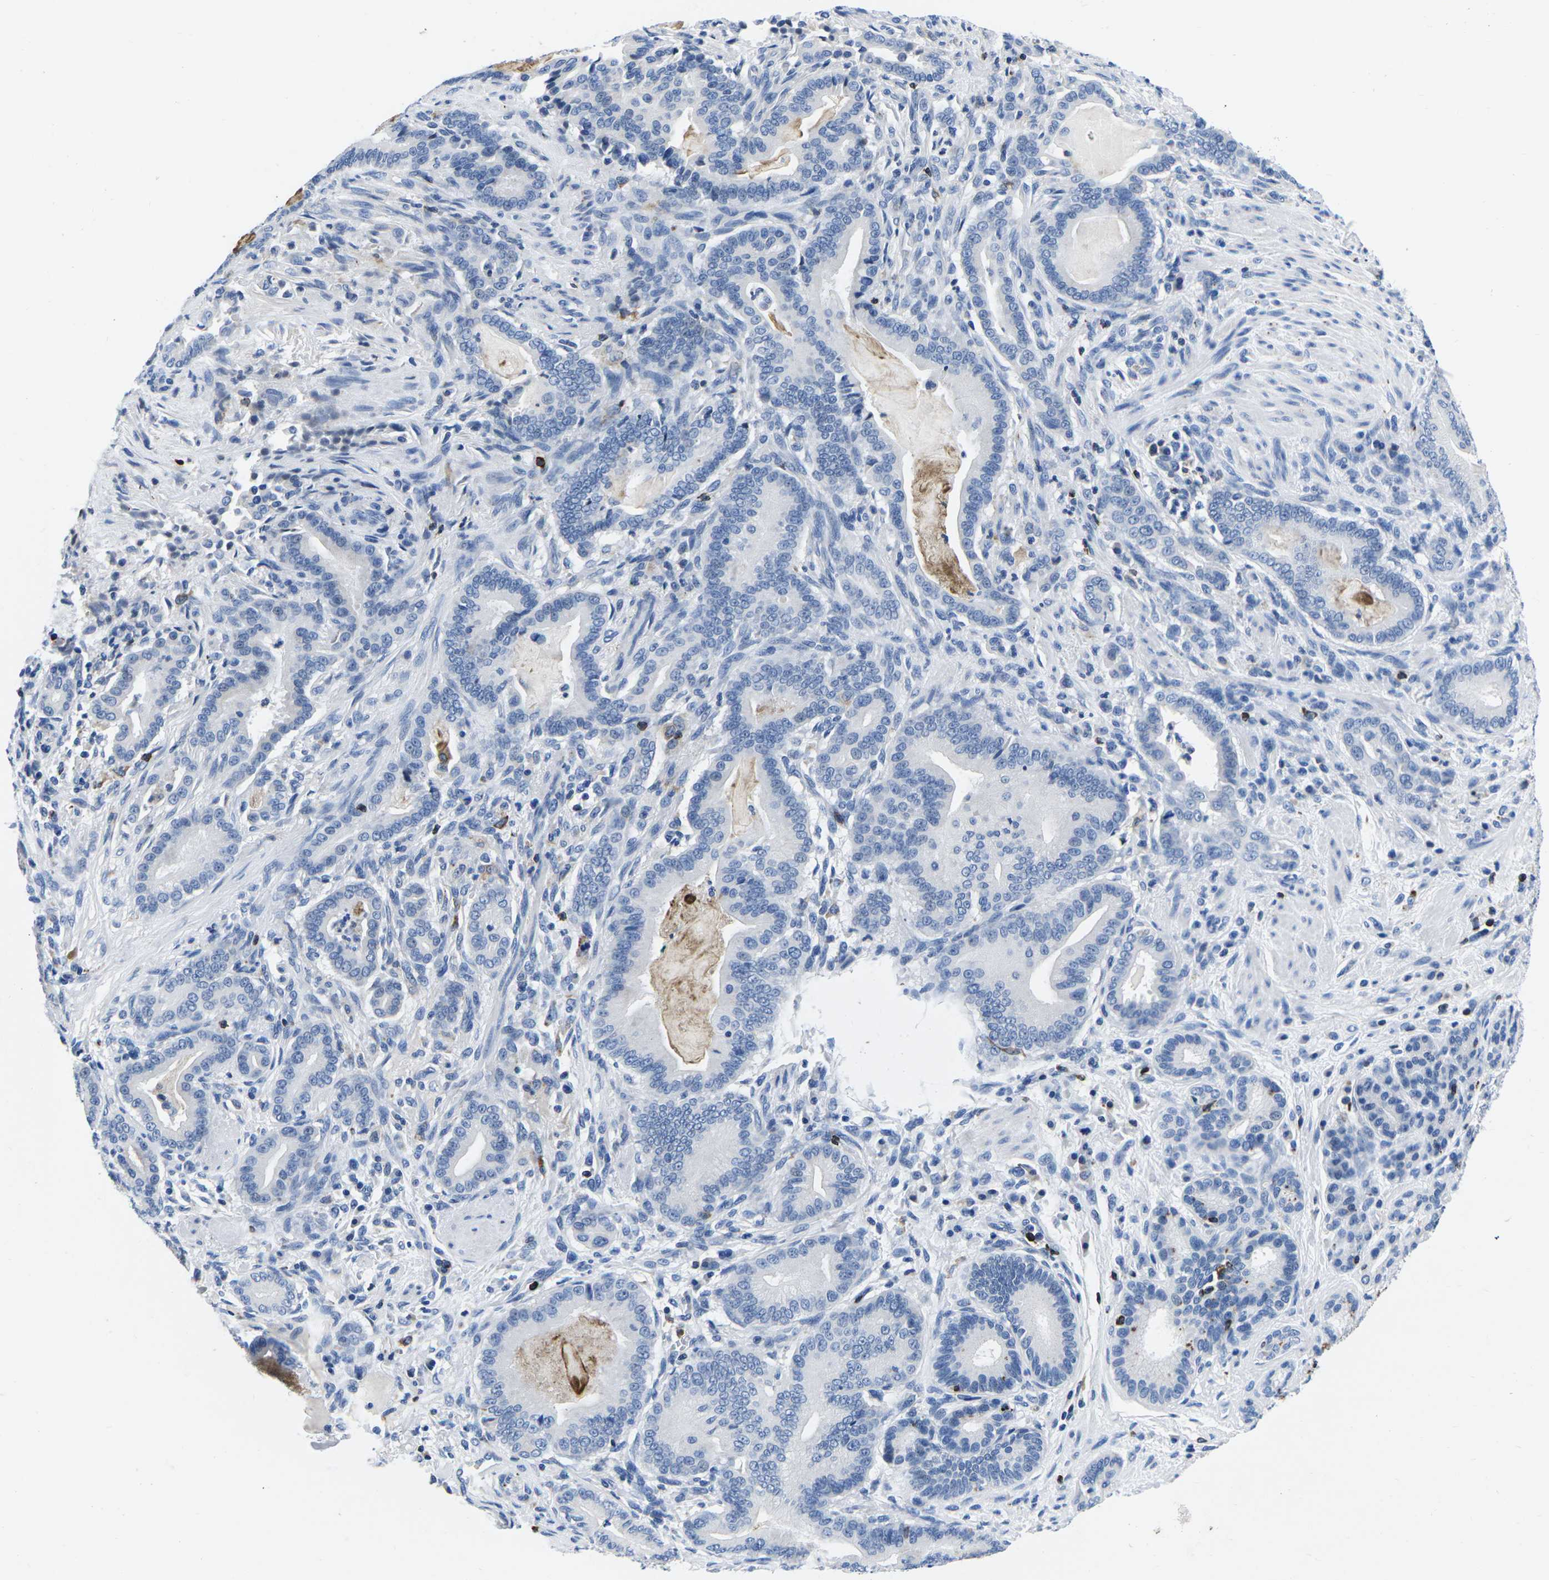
{"staining": {"intensity": "negative", "quantity": "none", "location": "none"}, "tissue": "pancreatic cancer", "cell_type": "Tumor cells", "image_type": "cancer", "snomed": [{"axis": "morphology", "description": "Normal tissue, NOS"}, {"axis": "morphology", "description": "Adenocarcinoma, NOS"}, {"axis": "topography", "description": "Pancreas"}], "caption": "The immunohistochemistry histopathology image has no significant expression in tumor cells of pancreatic cancer tissue.", "gene": "CTSW", "patient": {"sex": "male", "age": 63}}